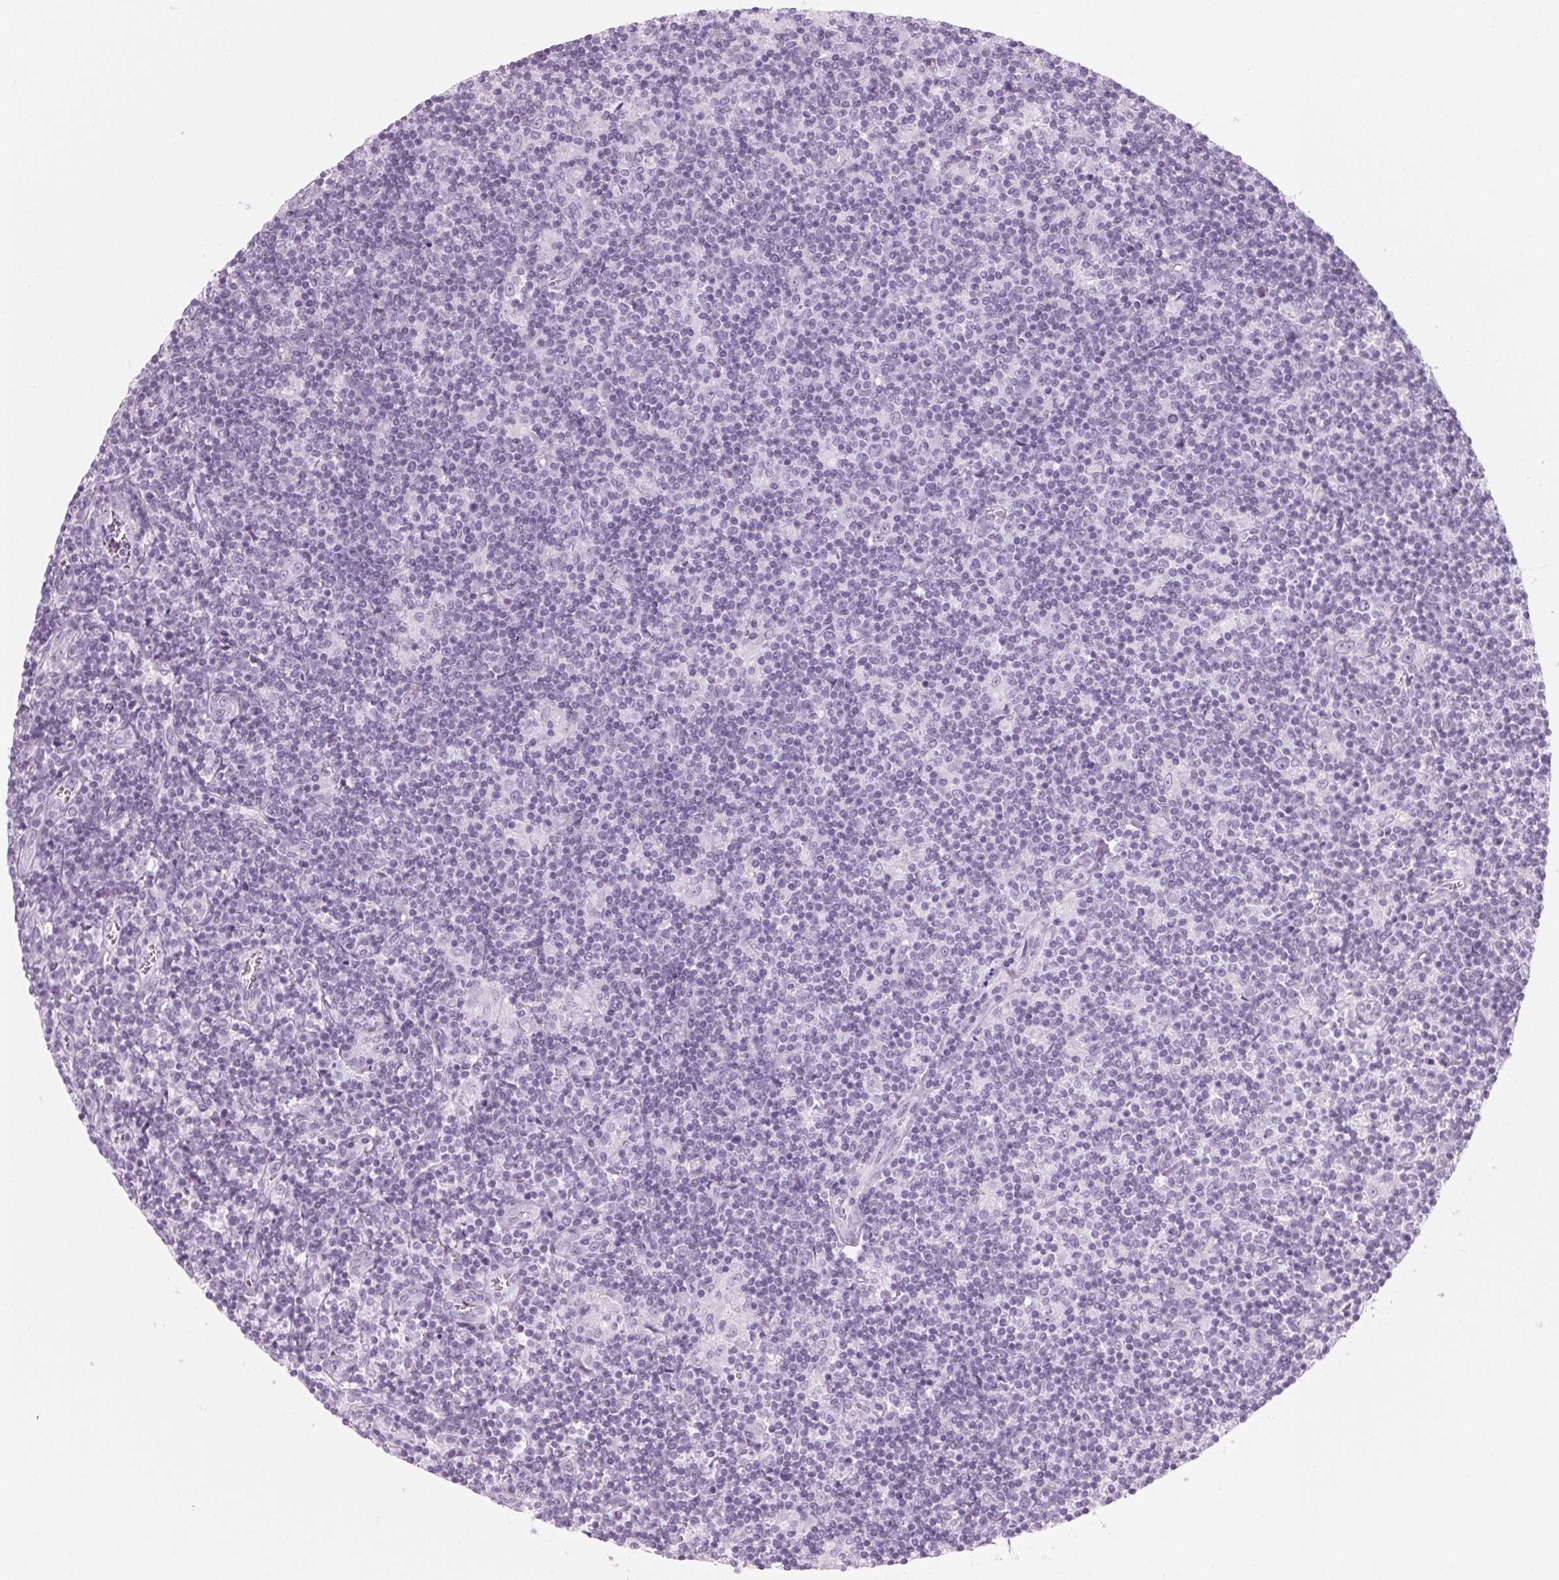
{"staining": {"intensity": "negative", "quantity": "none", "location": "none"}, "tissue": "lymphoma", "cell_type": "Tumor cells", "image_type": "cancer", "snomed": [{"axis": "morphology", "description": "Hodgkin's disease, NOS"}, {"axis": "topography", "description": "Lymph node"}], "caption": "DAB immunohistochemical staining of human Hodgkin's disease exhibits no significant staining in tumor cells.", "gene": "DNTTIP2", "patient": {"sex": "male", "age": 40}}